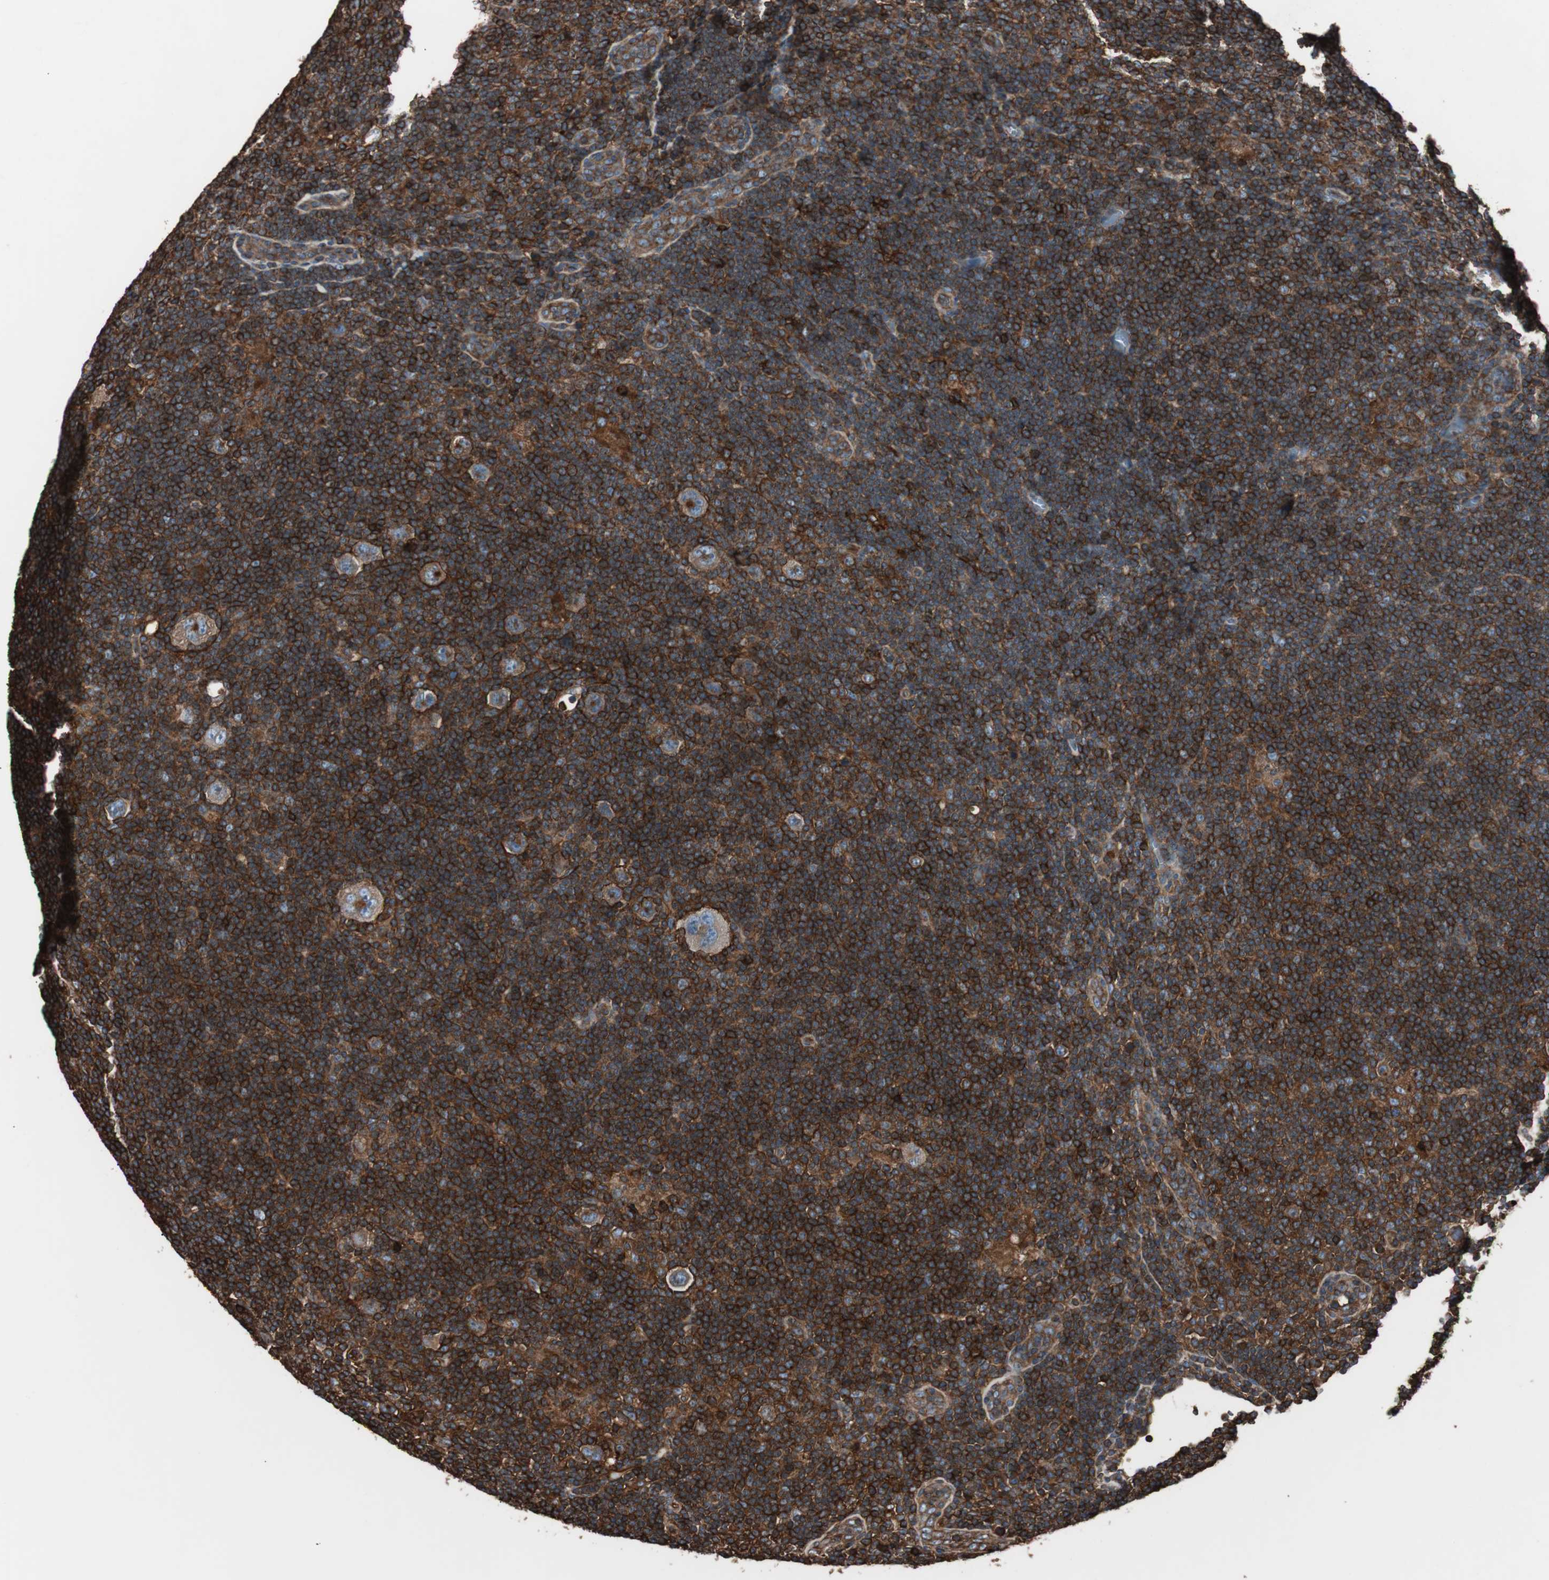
{"staining": {"intensity": "weak", "quantity": ">75%", "location": "cytoplasmic/membranous"}, "tissue": "lymphoma", "cell_type": "Tumor cells", "image_type": "cancer", "snomed": [{"axis": "morphology", "description": "Hodgkin's disease, NOS"}, {"axis": "topography", "description": "Lymph node"}], "caption": "IHC staining of lymphoma, which demonstrates low levels of weak cytoplasmic/membranous positivity in approximately >75% of tumor cells indicating weak cytoplasmic/membranous protein positivity. The staining was performed using DAB (3,3'-diaminobenzidine) (brown) for protein detection and nuclei were counterstained in hematoxylin (blue).", "gene": "B2M", "patient": {"sex": "female", "age": 57}}